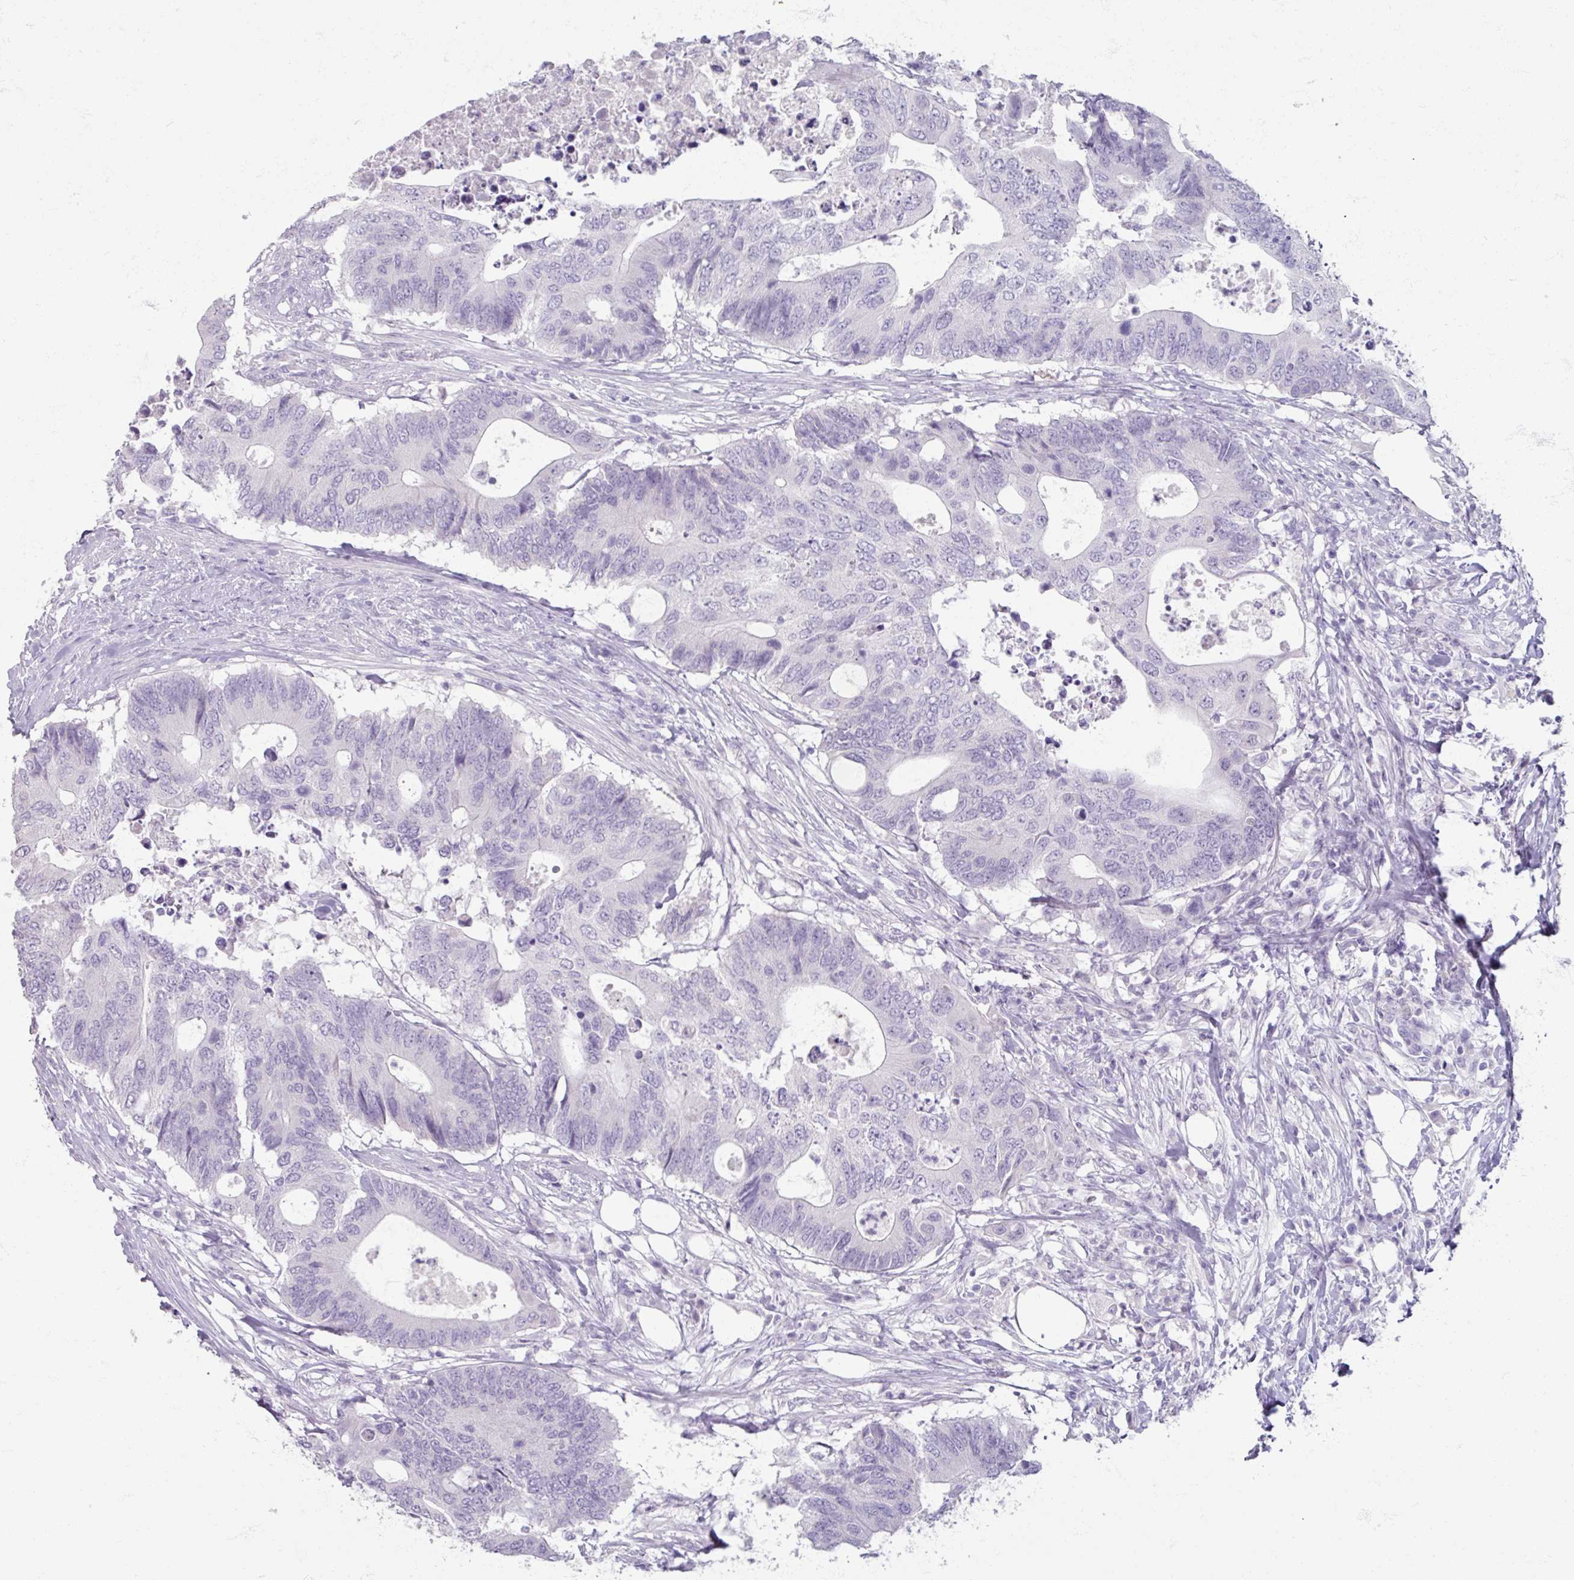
{"staining": {"intensity": "negative", "quantity": "none", "location": "none"}, "tissue": "colorectal cancer", "cell_type": "Tumor cells", "image_type": "cancer", "snomed": [{"axis": "morphology", "description": "Adenocarcinoma, NOS"}, {"axis": "topography", "description": "Colon"}], "caption": "The micrograph exhibits no significant positivity in tumor cells of colorectal cancer.", "gene": "TG", "patient": {"sex": "male", "age": 71}}